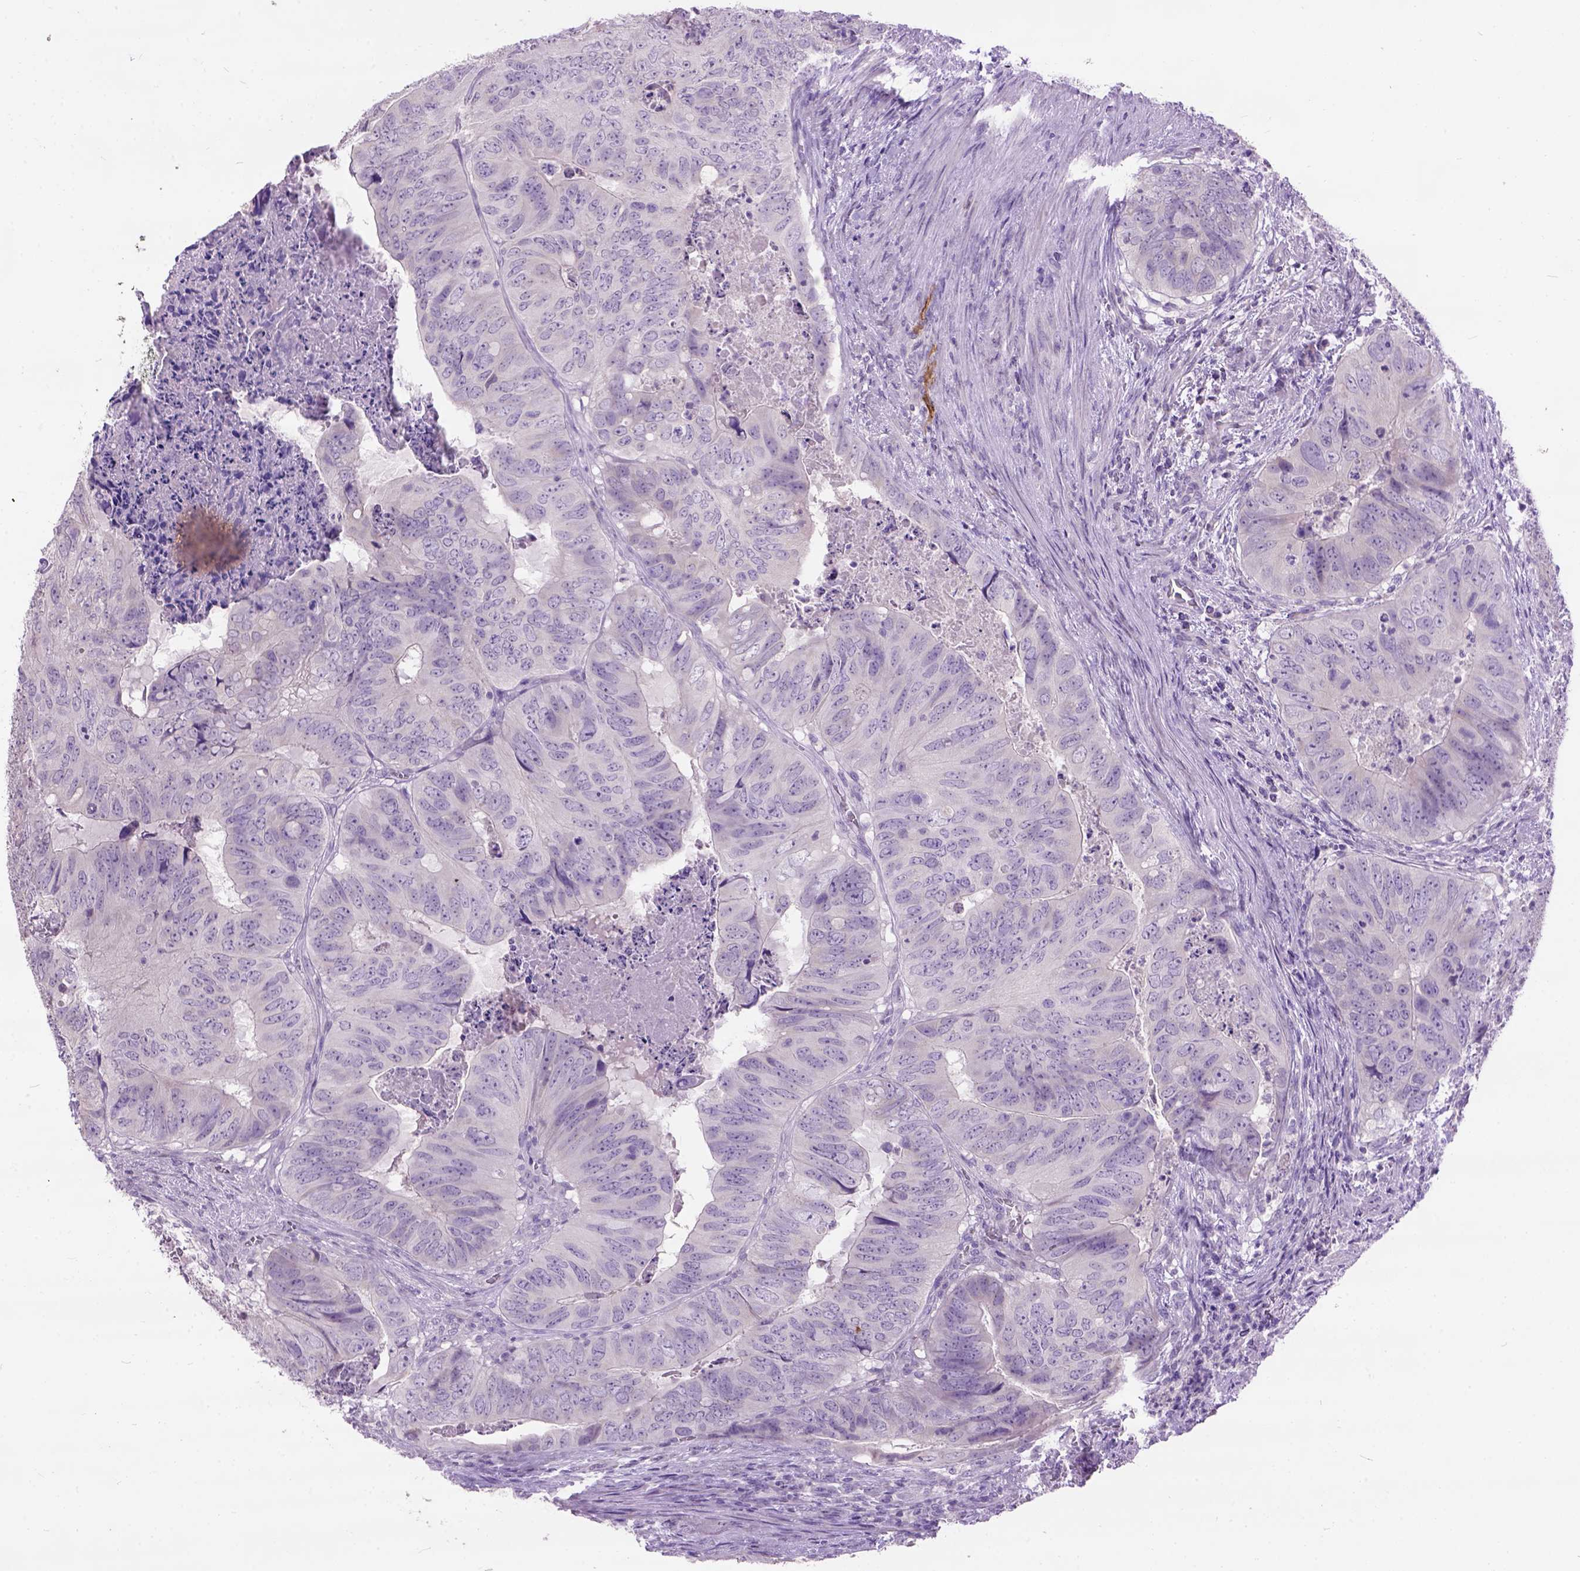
{"staining": {"intensity": "negative", "quantity": "none", "location": "none"}, "tissue": "colorectal cancer", "cell_type": "Tumor cells", "image_type": "cancer", "snomed": [{"axis": "morphology", "description": "Adenocarcinoma, NOS"}, {"axis": "topography", "description": "Colon"}], "caption": "Immunohistochemistry (IHC) micrograph of neoplastic tissue: adenocarcinoma (colorectal) stained with DAB (3,3'-diaminobenzidine) shows no significant protein positivity in tumor cells.", "gene": "MAPT", "patient": {"sex": "male", "age": 79}}